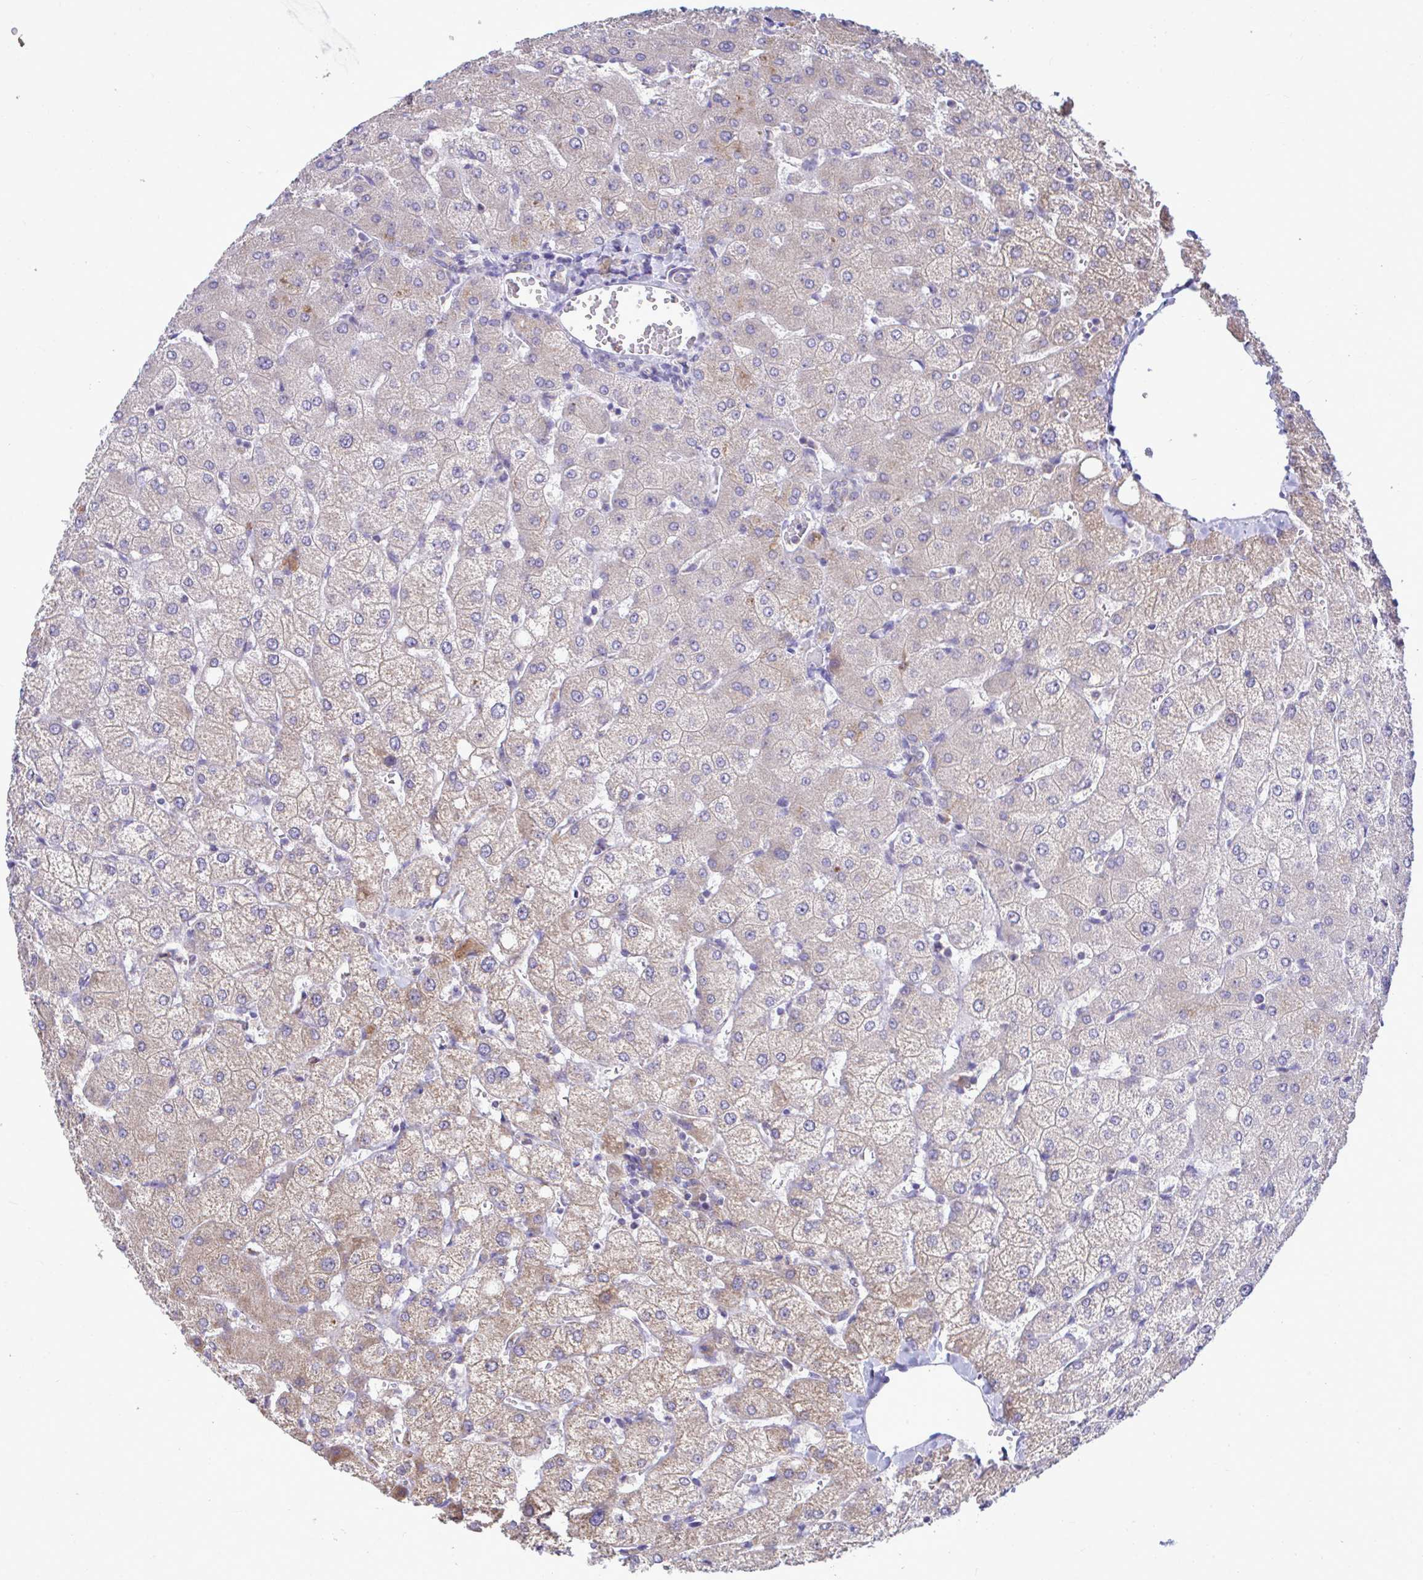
{"staining": {"intensity": "negative", "quantity": "none", "location": "none"}, "tissue": "liver", "cell_type": "Cholangiocytes", "image_type": "normal", "snomed": [{"axis": "morphology", "description": "Normal tissue, NOS"}, {"axis": "topography", "description": "Liver"}], "caption": "Protein analysis of benign liver displays no significant positivity in cholangiocytes.", "gene": "ENSG00000269547", "patient": {"sex": "female", "age": 54}}